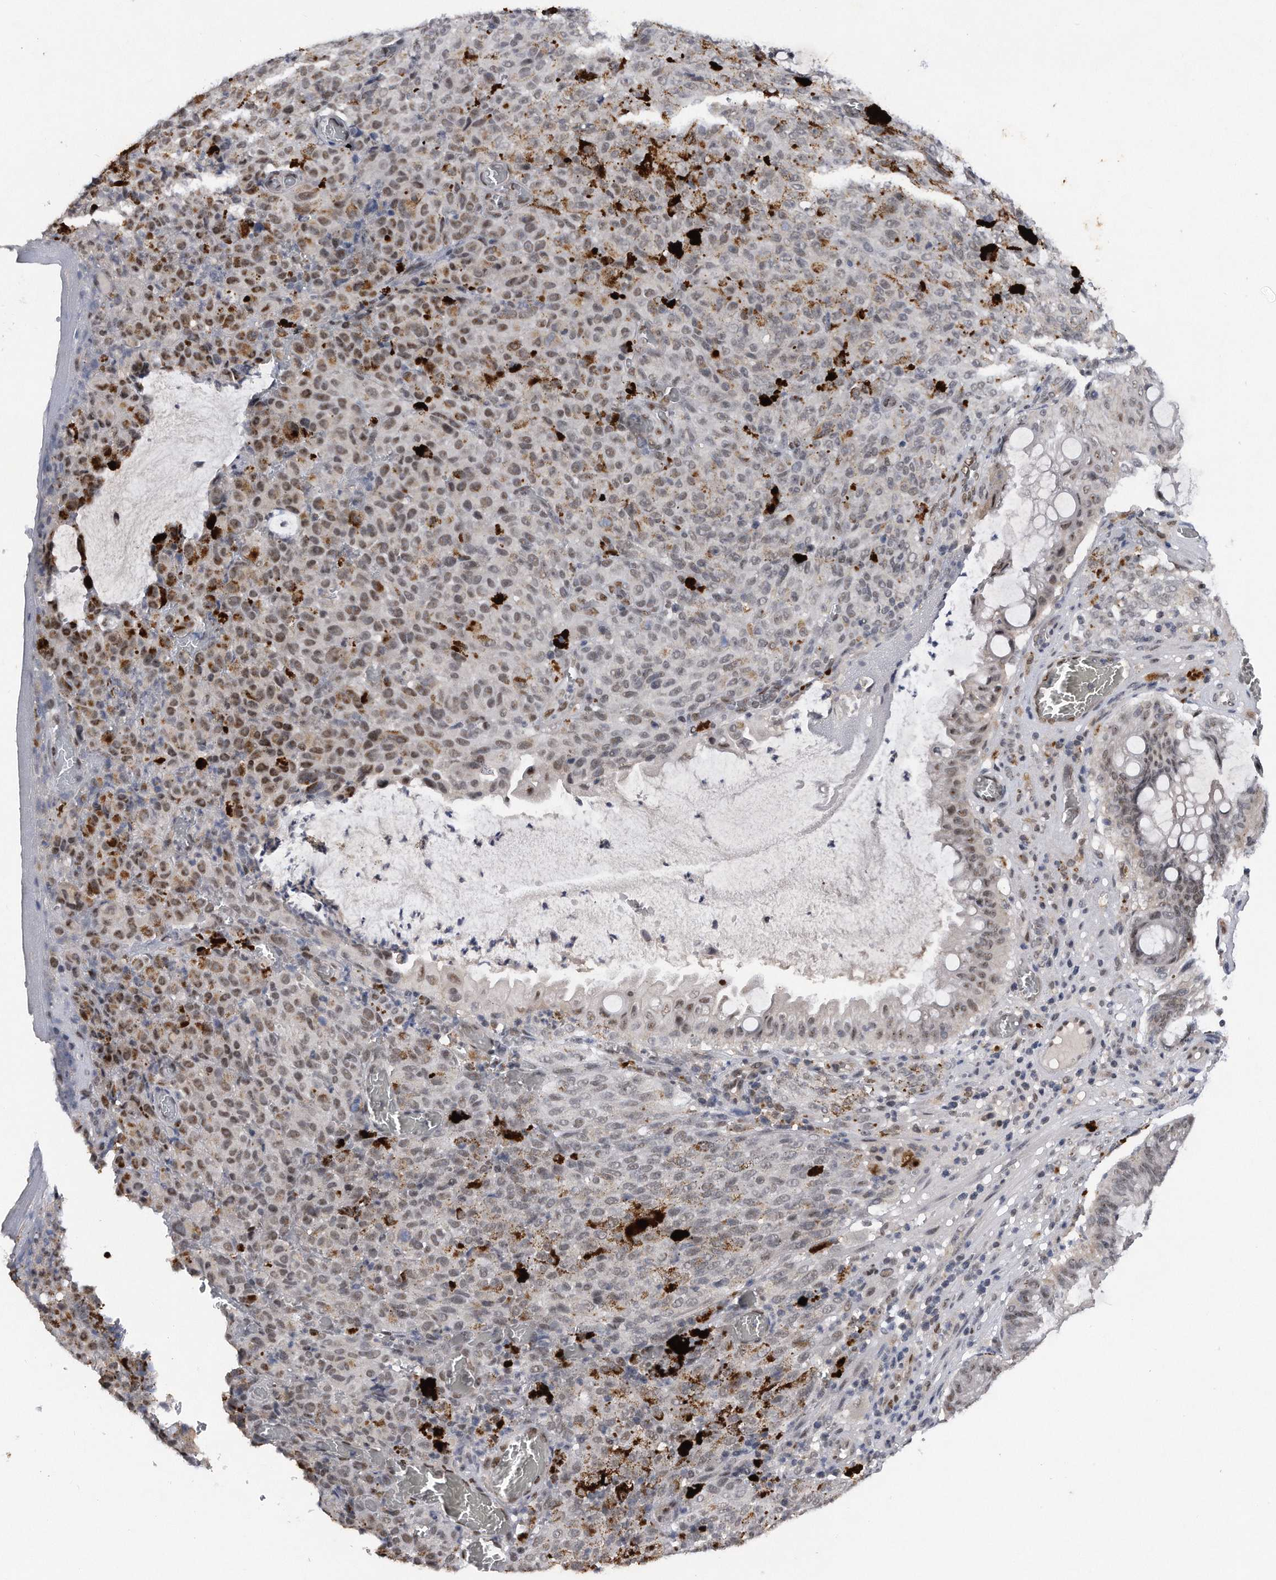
{"staining": {"intensity": "weak", "quantity": "25%-75%", "location": "nuclear"}, "tissue": "melanoma", "cell_type": "Tumor cells", "image_type": "cancer", "snomed": [{"axis": "morphology", "description": "Malignant melanoma, NOS"}, {"axis": "topography", "description": "Rectum"}], "caption": "IHC (DAB) staining of human melanoma reveals weak nuclear protein expression in about 25%-75% of tumor cells.", "gene": "VIRMA", "patient": {"sex": "female", "age": 81}}